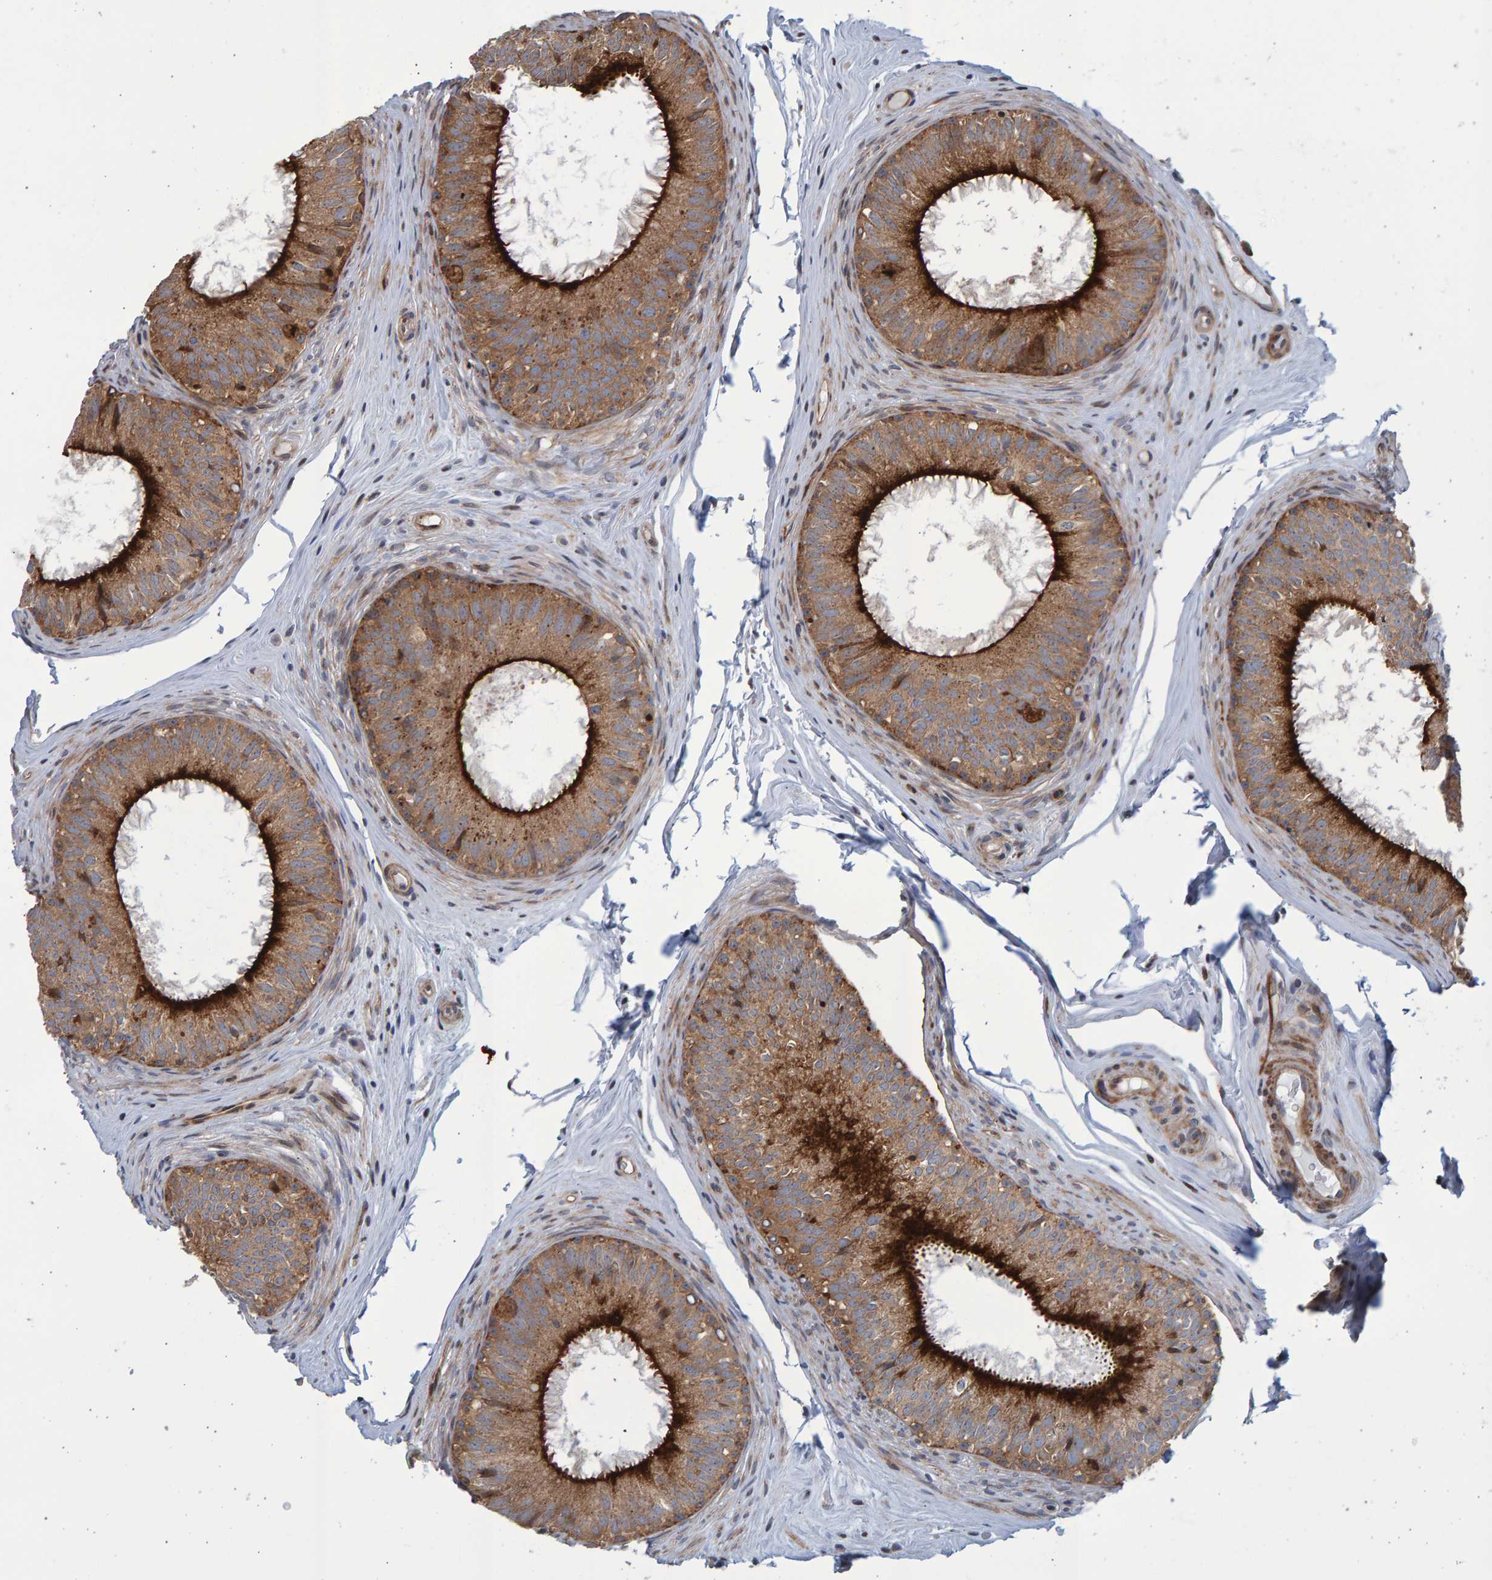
{"staining": {"intensity": "strong", "quantity": ">75%", "location": "cytoplasmic/membranous"}, "tissue": "epididymis", "cell_type": "Glandular cells", "image_type": "normal", "snomed": [{"axis": "morphology", "description": "Normal tissue, NOS"}, {"axis": "topography", "description": "Epididymis"}], "caption": "A micrograph of human epididymis stained for a protein exhibits strong cytoplasmic/membranous brown staining in glandular cells. (Stains: DAB (3,3'-diaminobenzidine) in brown, nuclei in blue, Microscopy: brightfield microscopy at high magnification).", "gene": "LRBA", "patient": {"sex": "male", "age": 32}}